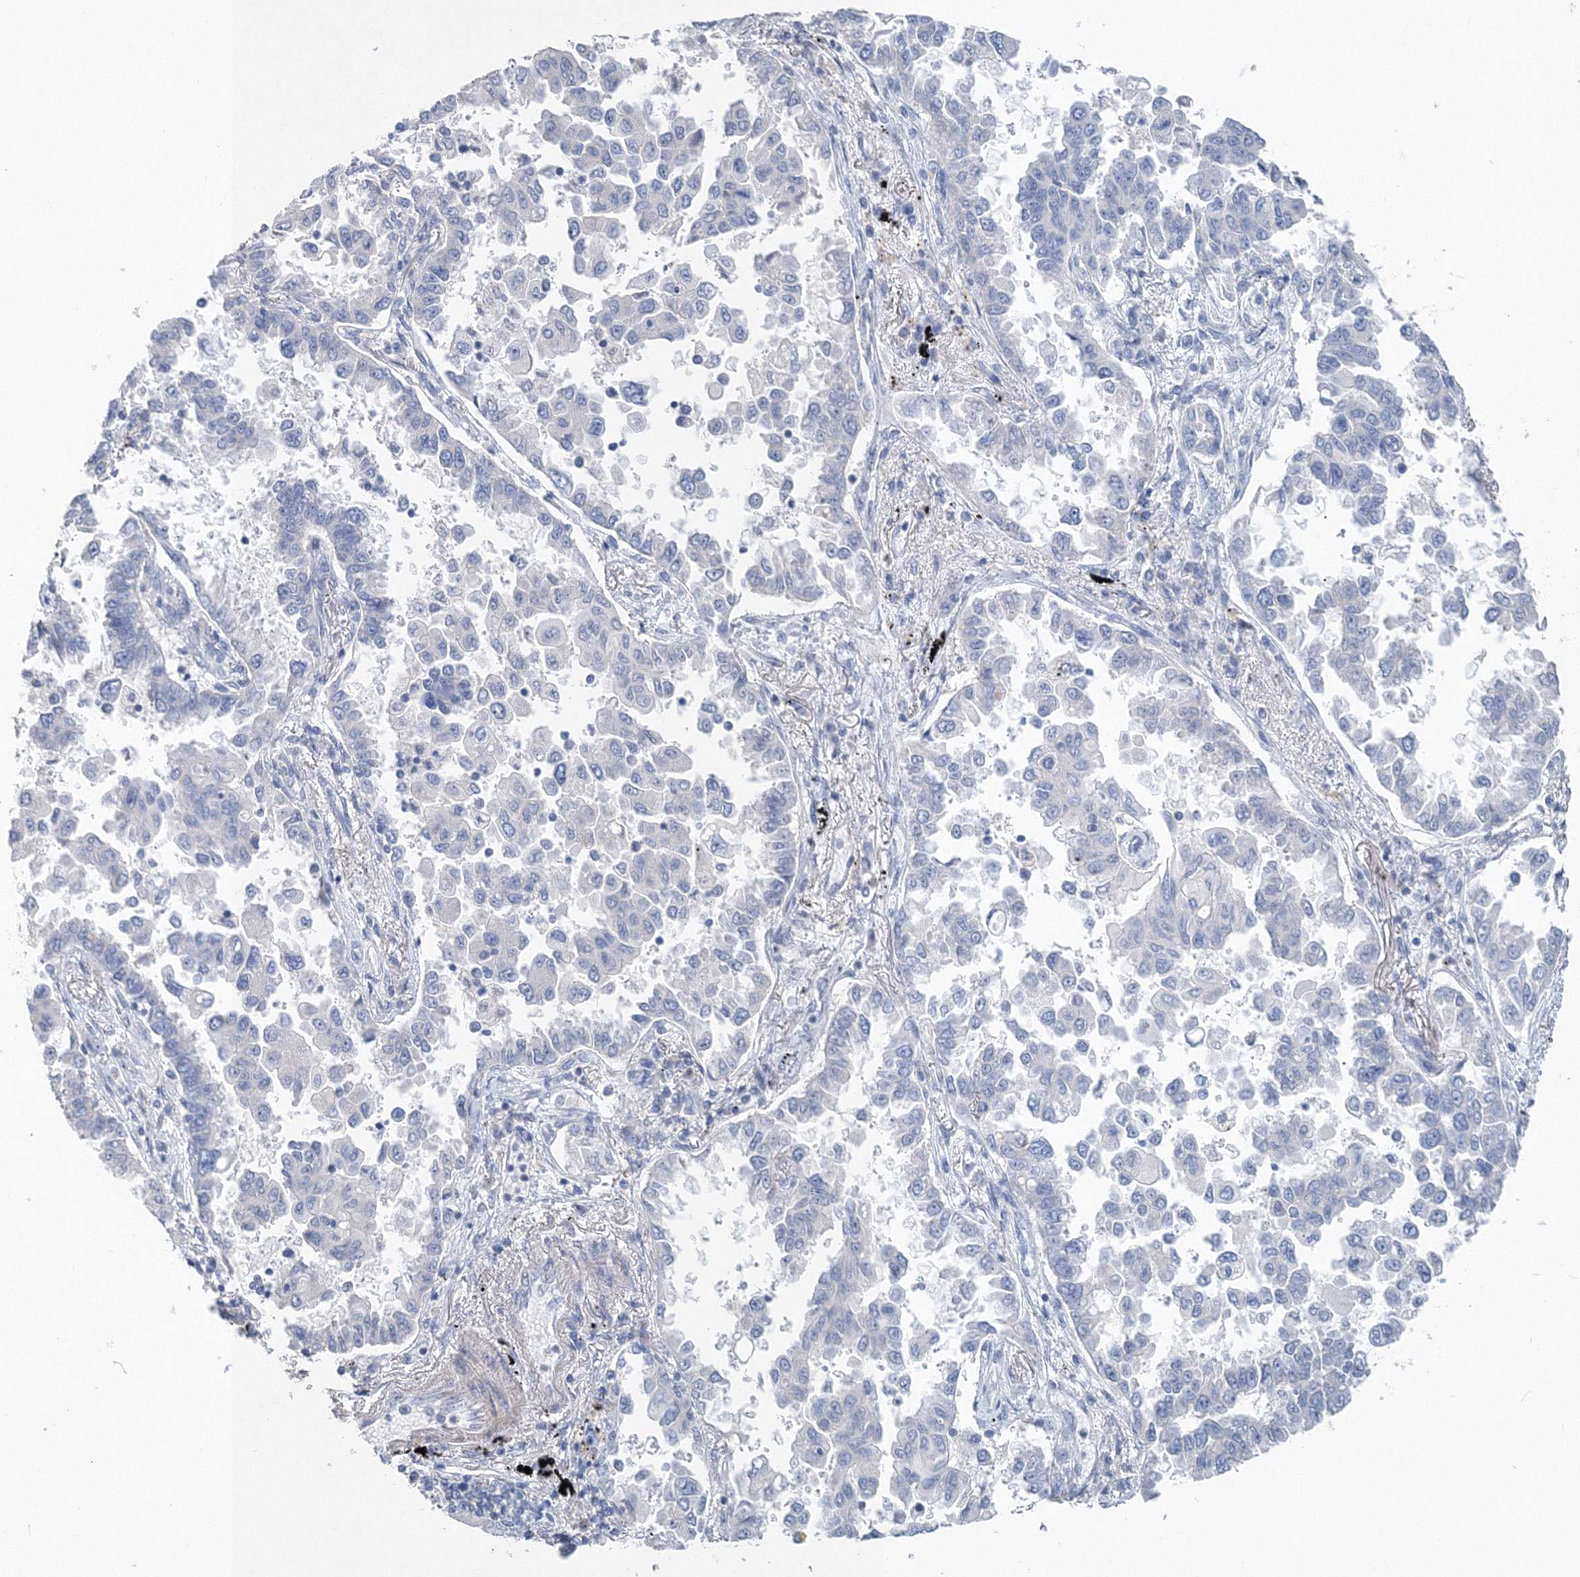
{"staining": {"intensity": "negative", "quantity": "none", "location": "none"}, "tissue": "lung cancer", "cell_type": "Tumor cells", "image_type": "cancer", "snomed": [{"axis": "morphology", "description": "Adenocarcinoma, NOS"}, {"axis": "topography", "description": "Lung"}], "caption": "This is a photomicrograph of IHC staining of lung cancer, which shows no staining in tumor cells.", "gene": "OSBPL6", "patient": {"sex": "female", "age": 67}}